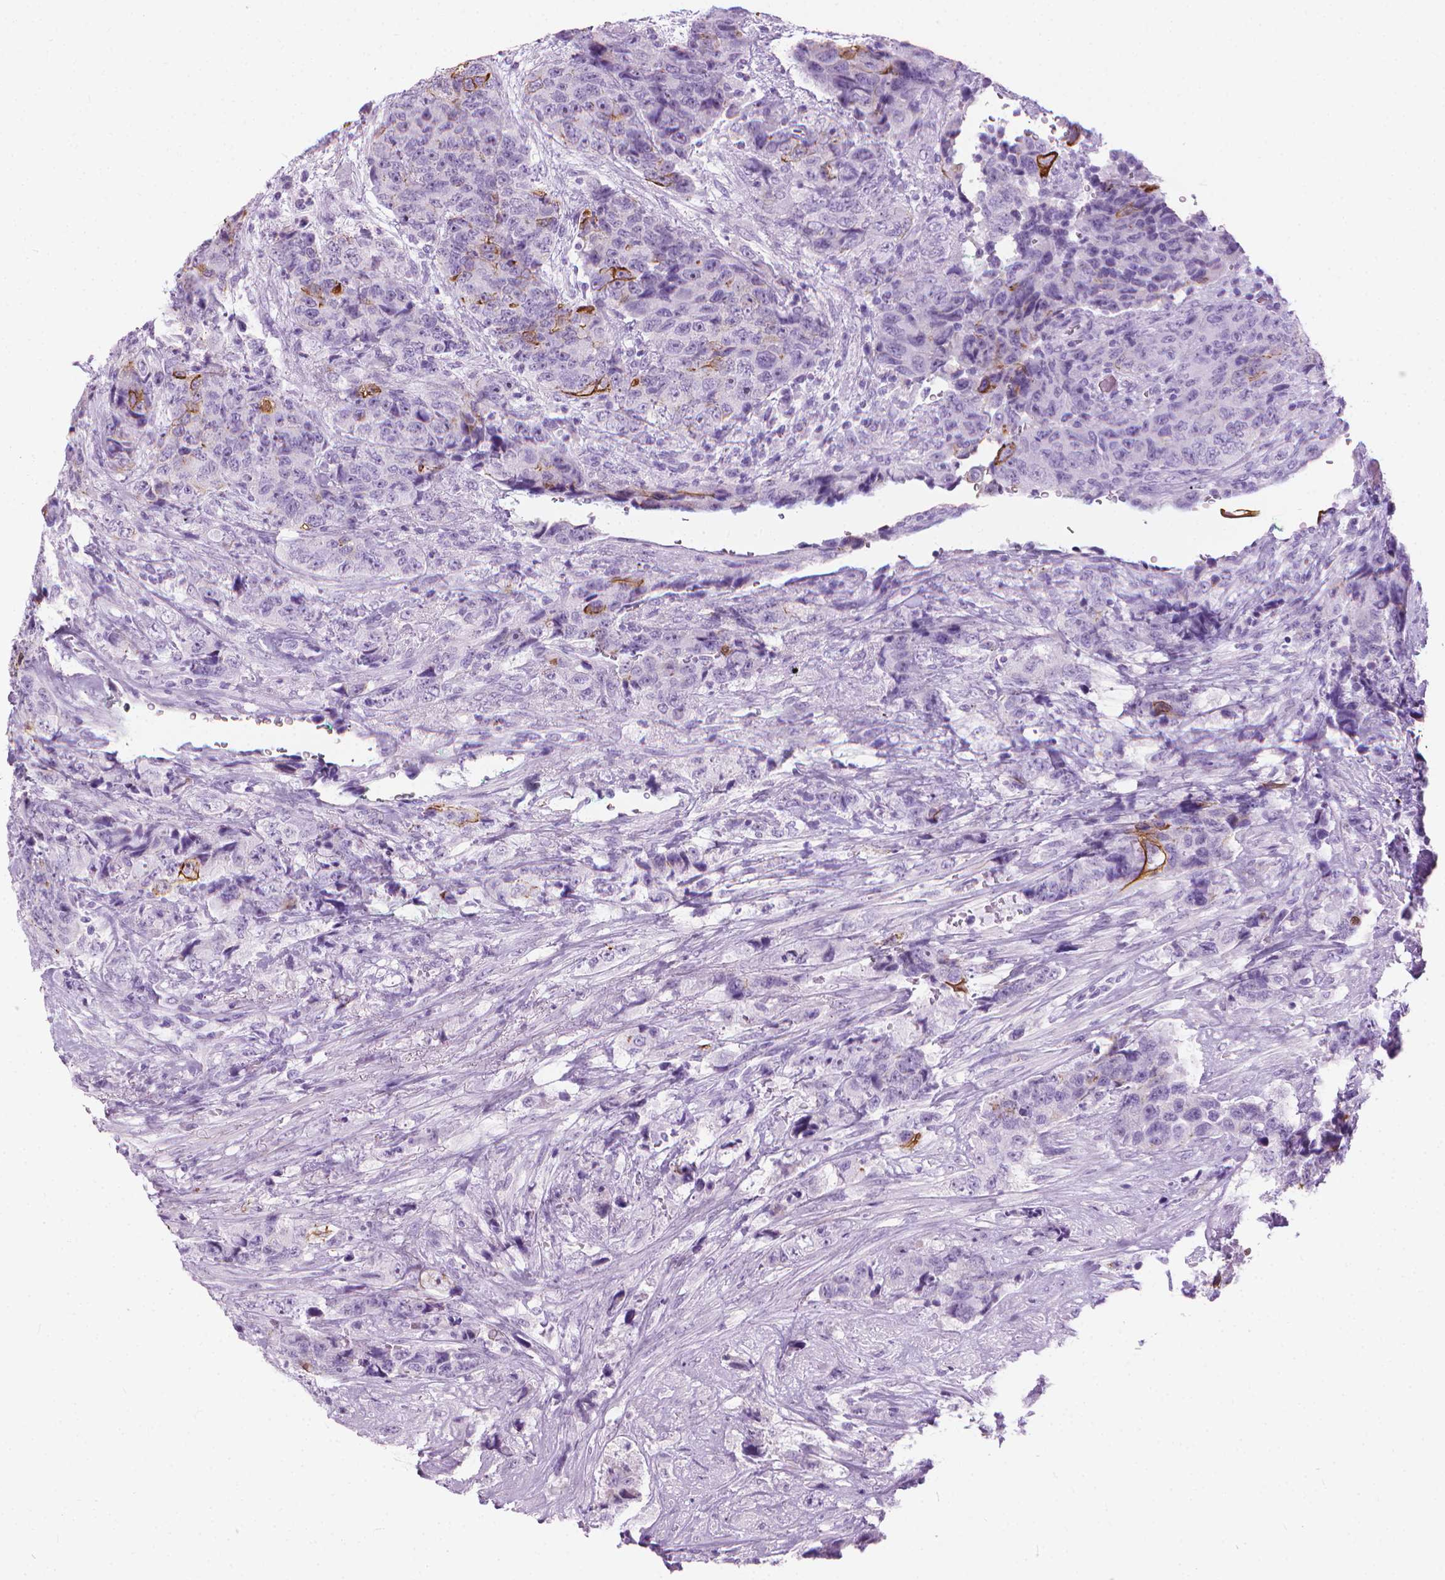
{"staining": {"intensity": "strong", "quantity": "<25%", "location": "cytoplasmic/membranous"}, "tissue": "urothelial cancer", "cell_type": "Tumor cells", "image_type": "cancer", "snomed": [{"axis": "morphology", "description": "Urothelial carcinoma, High grade"}, {"axis": "topography", "description": "Urinary bladder"}], "caption": "Strong cytoplasmic/membranous positivity for a protein is present in about <25% of tumor cells of urothelial cancer using IHC.", "gene": "HTR2B", "patient": {"sex": "female", "age": 78}}